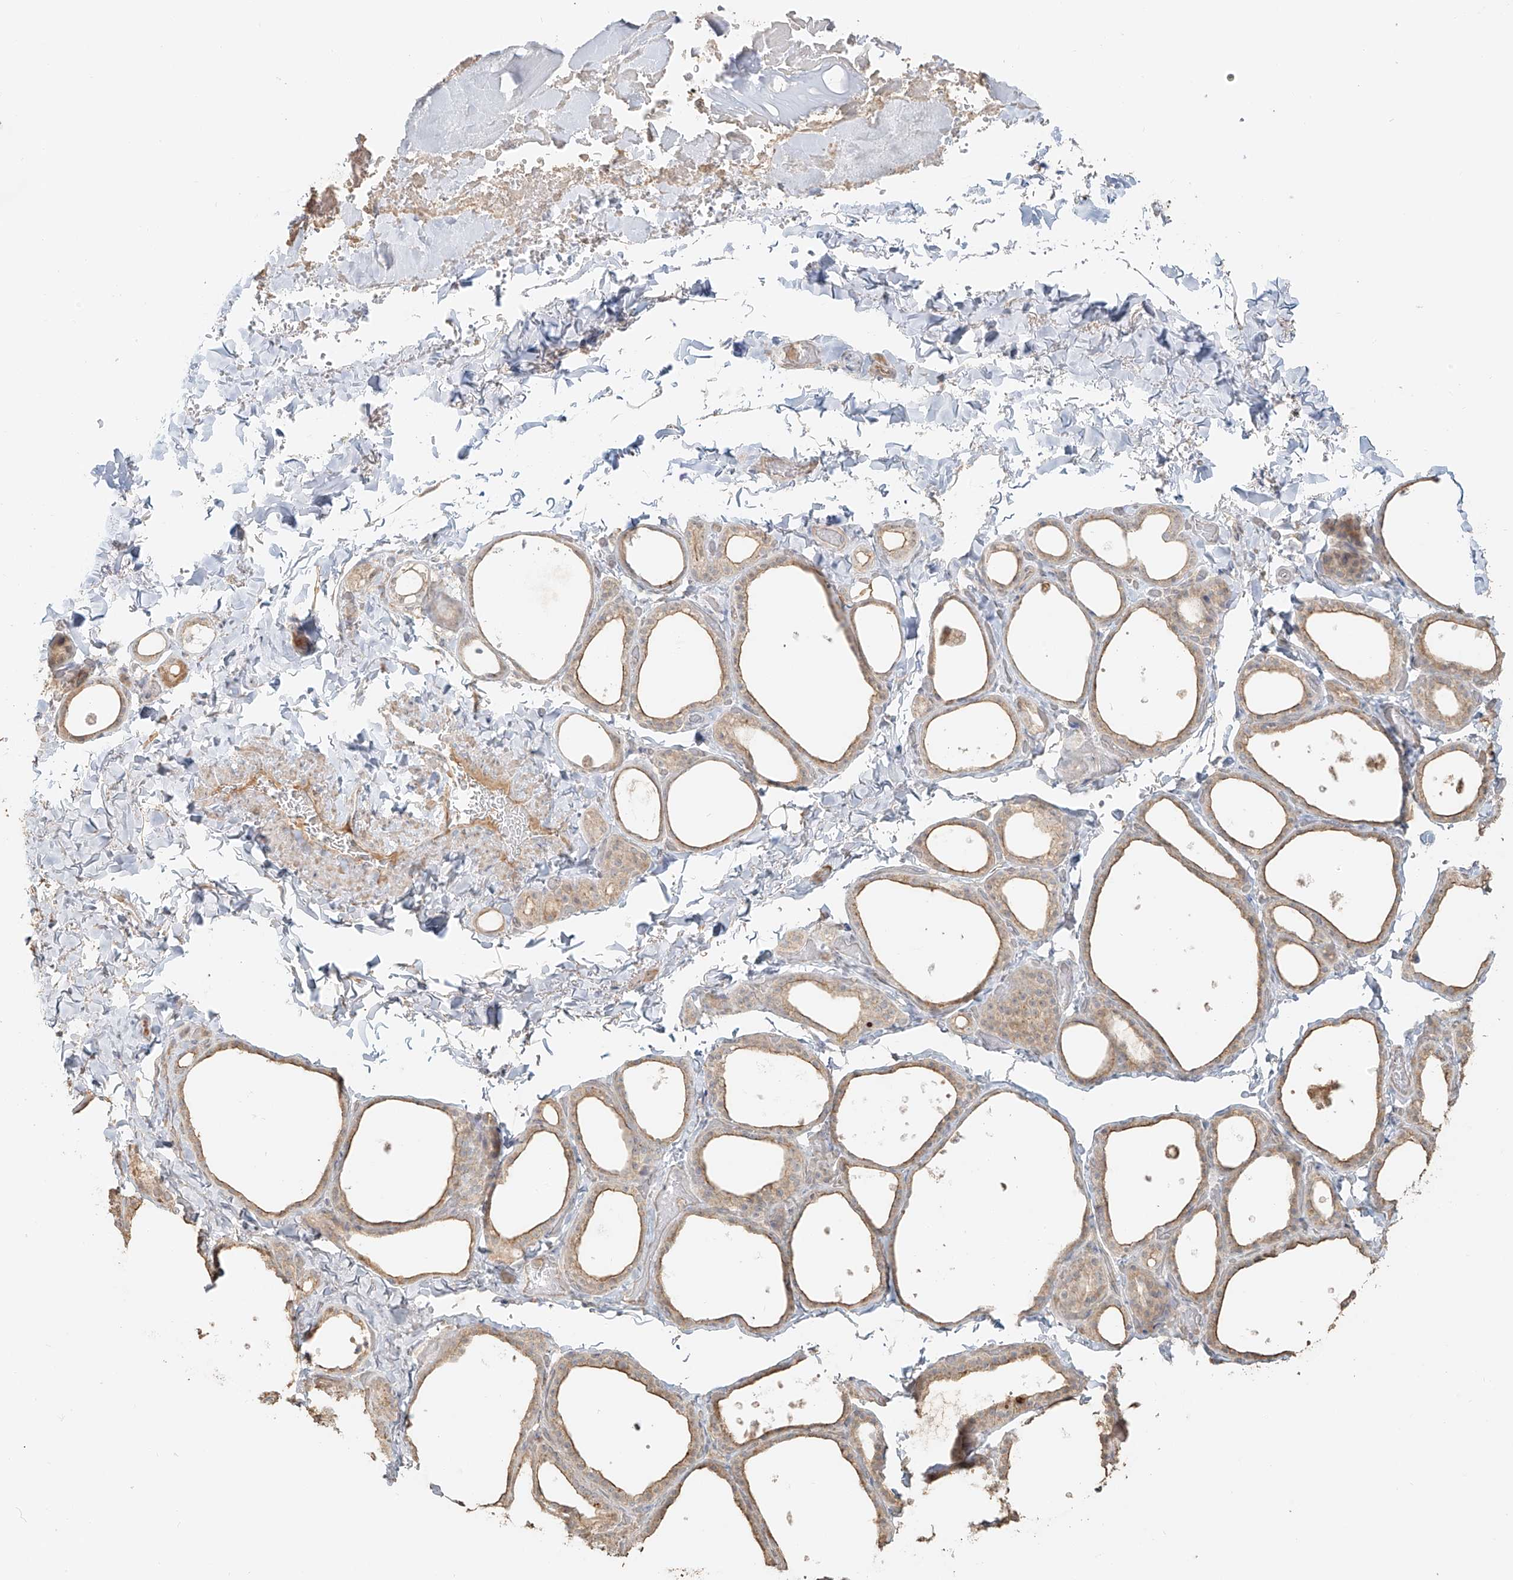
{"staining": {"intensity": "moderate", "quantity": "25%-75%", "location": "cytoplasmic/membranous"}, "tissue": "thyroid gland", "cell_type": "Glandular cells", "image_type": "normal", "snomed": [{"axis": "morphology", "description": "Normal tissue, NOS"}, {"axis": "topography", "description": "Thyroid gland"}], "caption": "A brown stain shows moderate cytoplasmic/membranous staining of a protein in glandular cells of unremarkable thyroid gland.", "gene": "NPHS1", "patient": {"sex": "female", "age": 44}}